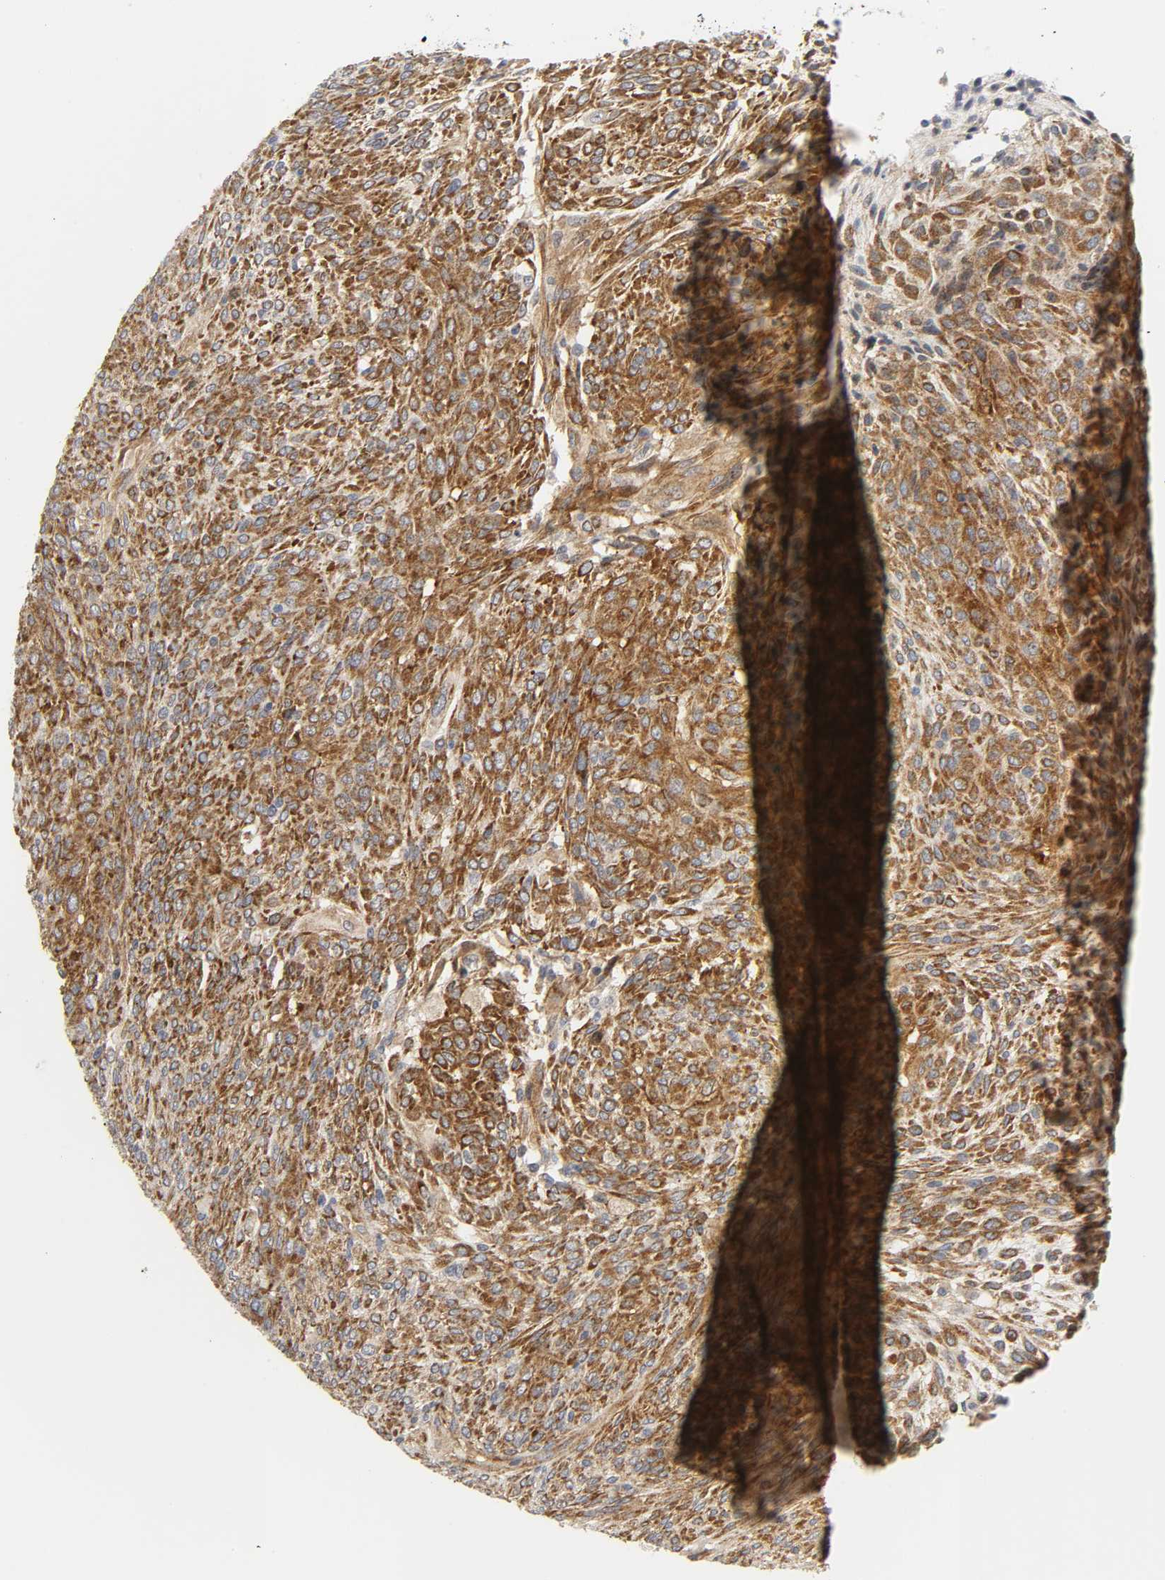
{"staining": {"intensity": "strong", "quantity": ">75%", "location": "cytoplasmic/membranous"}, "tissue": "glioma", "cell_type": "Tumor cells", "image_type": "cancer", "snomed": [{"axis": "morphology", "description": "Glioma, malignant, High grade"}, {"axis": "topography", "description": "Cerebral cortex"}], "caption": "The histopathology image exhibits staining of malignant glioma (high-grade), revealing strong cytoplasmic/membranous protein expression (brown color) within tumor cells. The staining was performed using DAB (3,3'-diaminobenzidine), with brown indicating positive protein expression. Nuclei are stained blue with hematoxylin.", "gene": "DOCK1", "patient": {"sex": "female", "age": 55}}